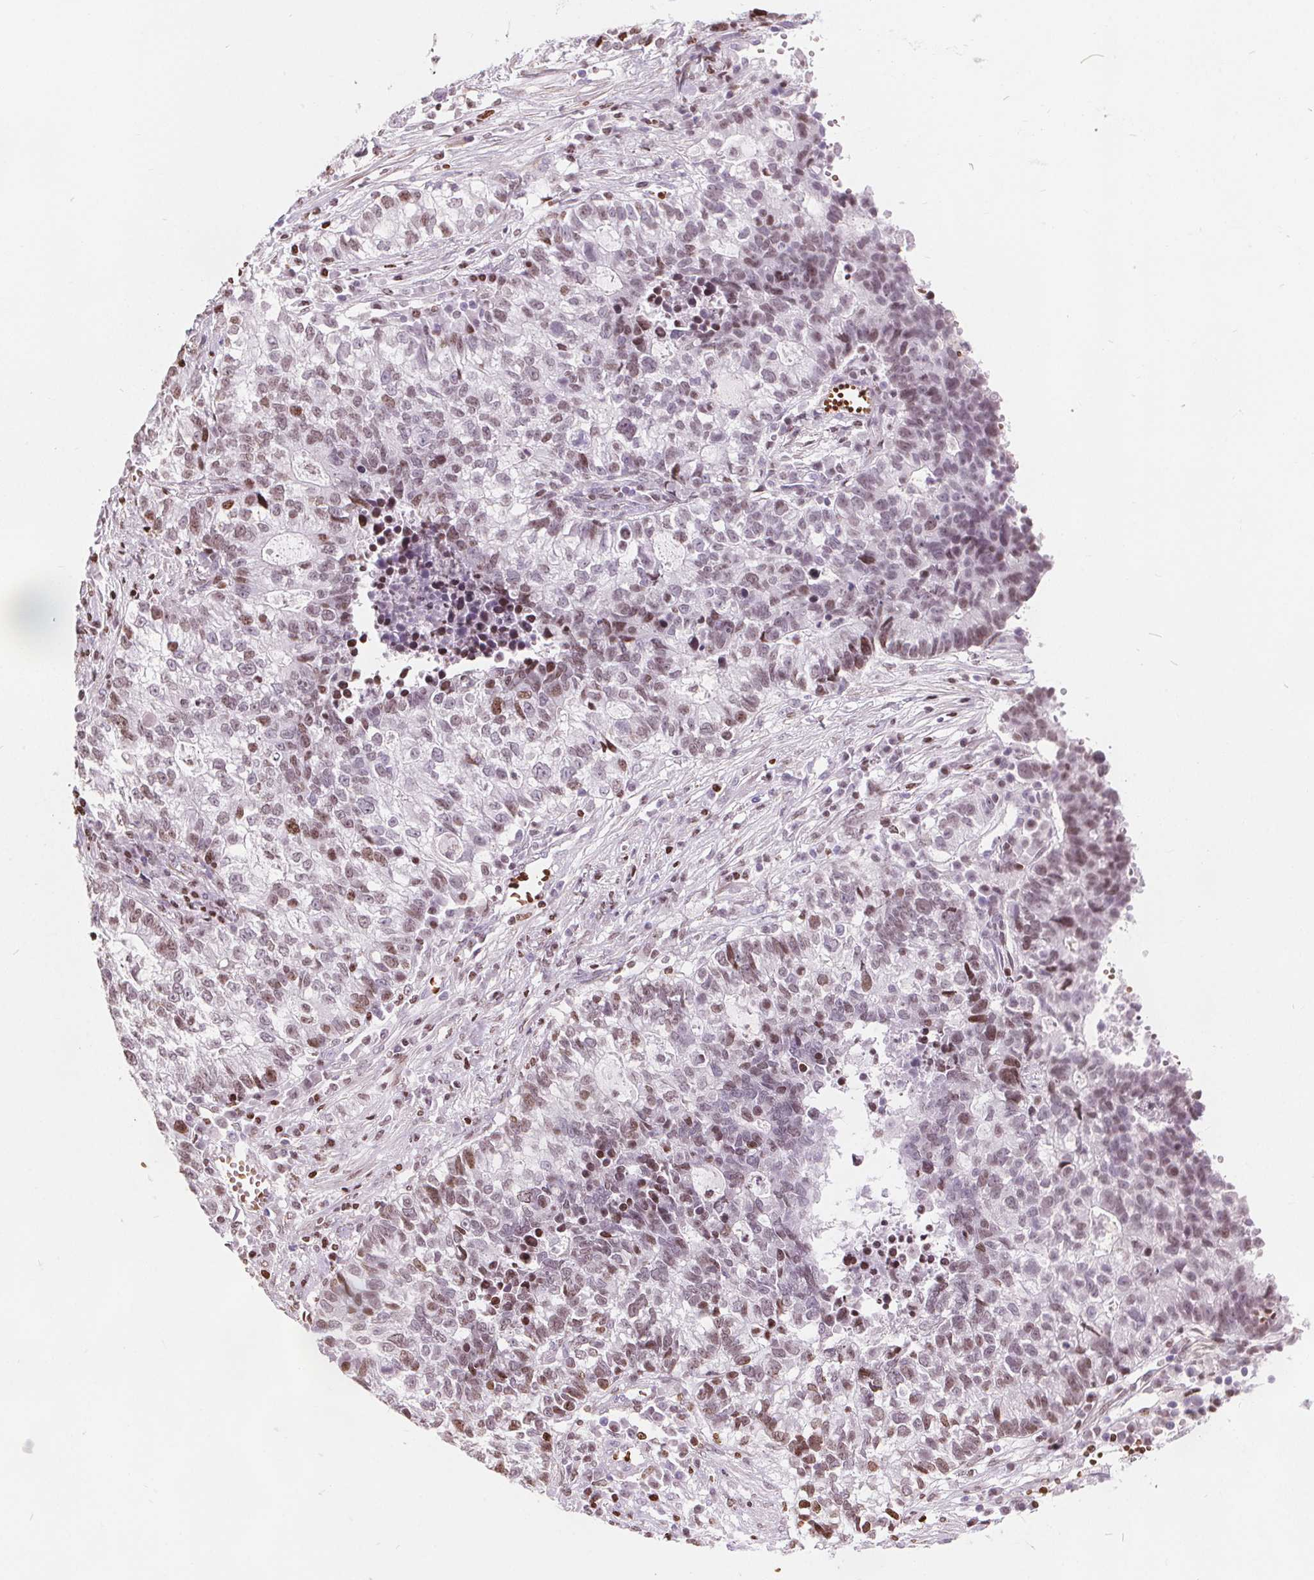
{"staining": {"intensity": "weak", "quantity": "25%-75%", "location": "nuclear"}, "tissue": "lung cancer", "cell_type": "Tumor cells", "image_type": "cancer", "snomed": [{"axis": "morphology", "description": "Adenocarcinoma, NOS"}, {"axis": "topography", "description": "Lung"}], "caption": "Weak nuclear protein staining is appreciated in about 25%-75% of tumor cells in adenocarcinoma (lung). (DAB = brown stain, brightfield microscopy at high magnification).", "gene": "ISLR2", "patient": {"sex": "male", "age": 57}}